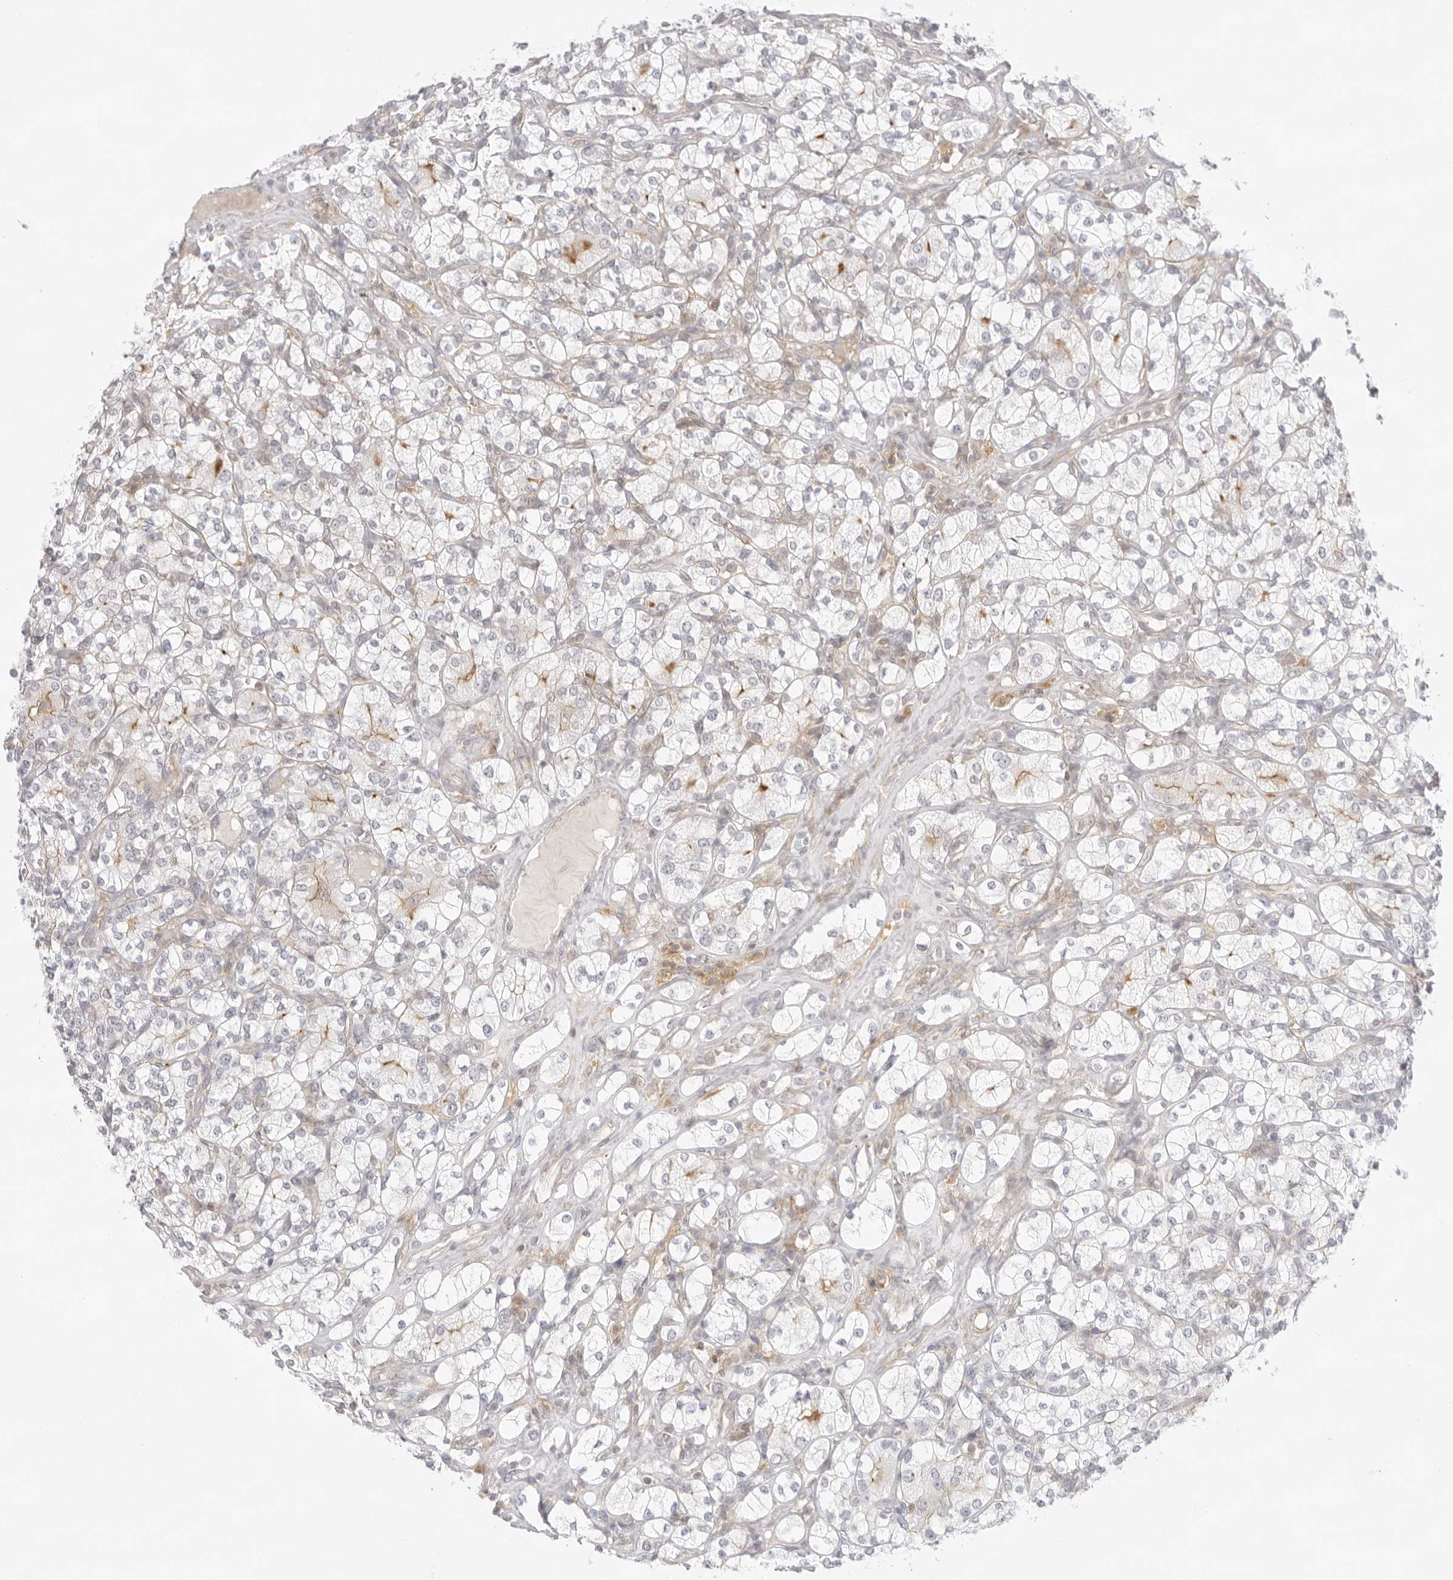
{"staining": {"intensity": "moderate", "quantity": "<25%", "location": "cytoplasmic/membranous"}, "tissue": "renal cancer", "cell_type": "Tumor cells", "image_type": "cancer", "snomed": [{"axis": "morphology", "description": "Adenocarcinoma, NOS"}, {"axis": "topography", "description": "Kidney"}], "caption": "Immunohistochemistry of human renal cancer (adenocarcinoma) shows low levels of moderate cytoplasmic/membranous positivity in about <25% of tumor cells. The protein is stained brown, and the nuclei are stained in blue (DAB IHC with brightfield microscopy, high magnification).", "gene": "TNFRSF14", "patient": {"sex": "male", "age": 77}}